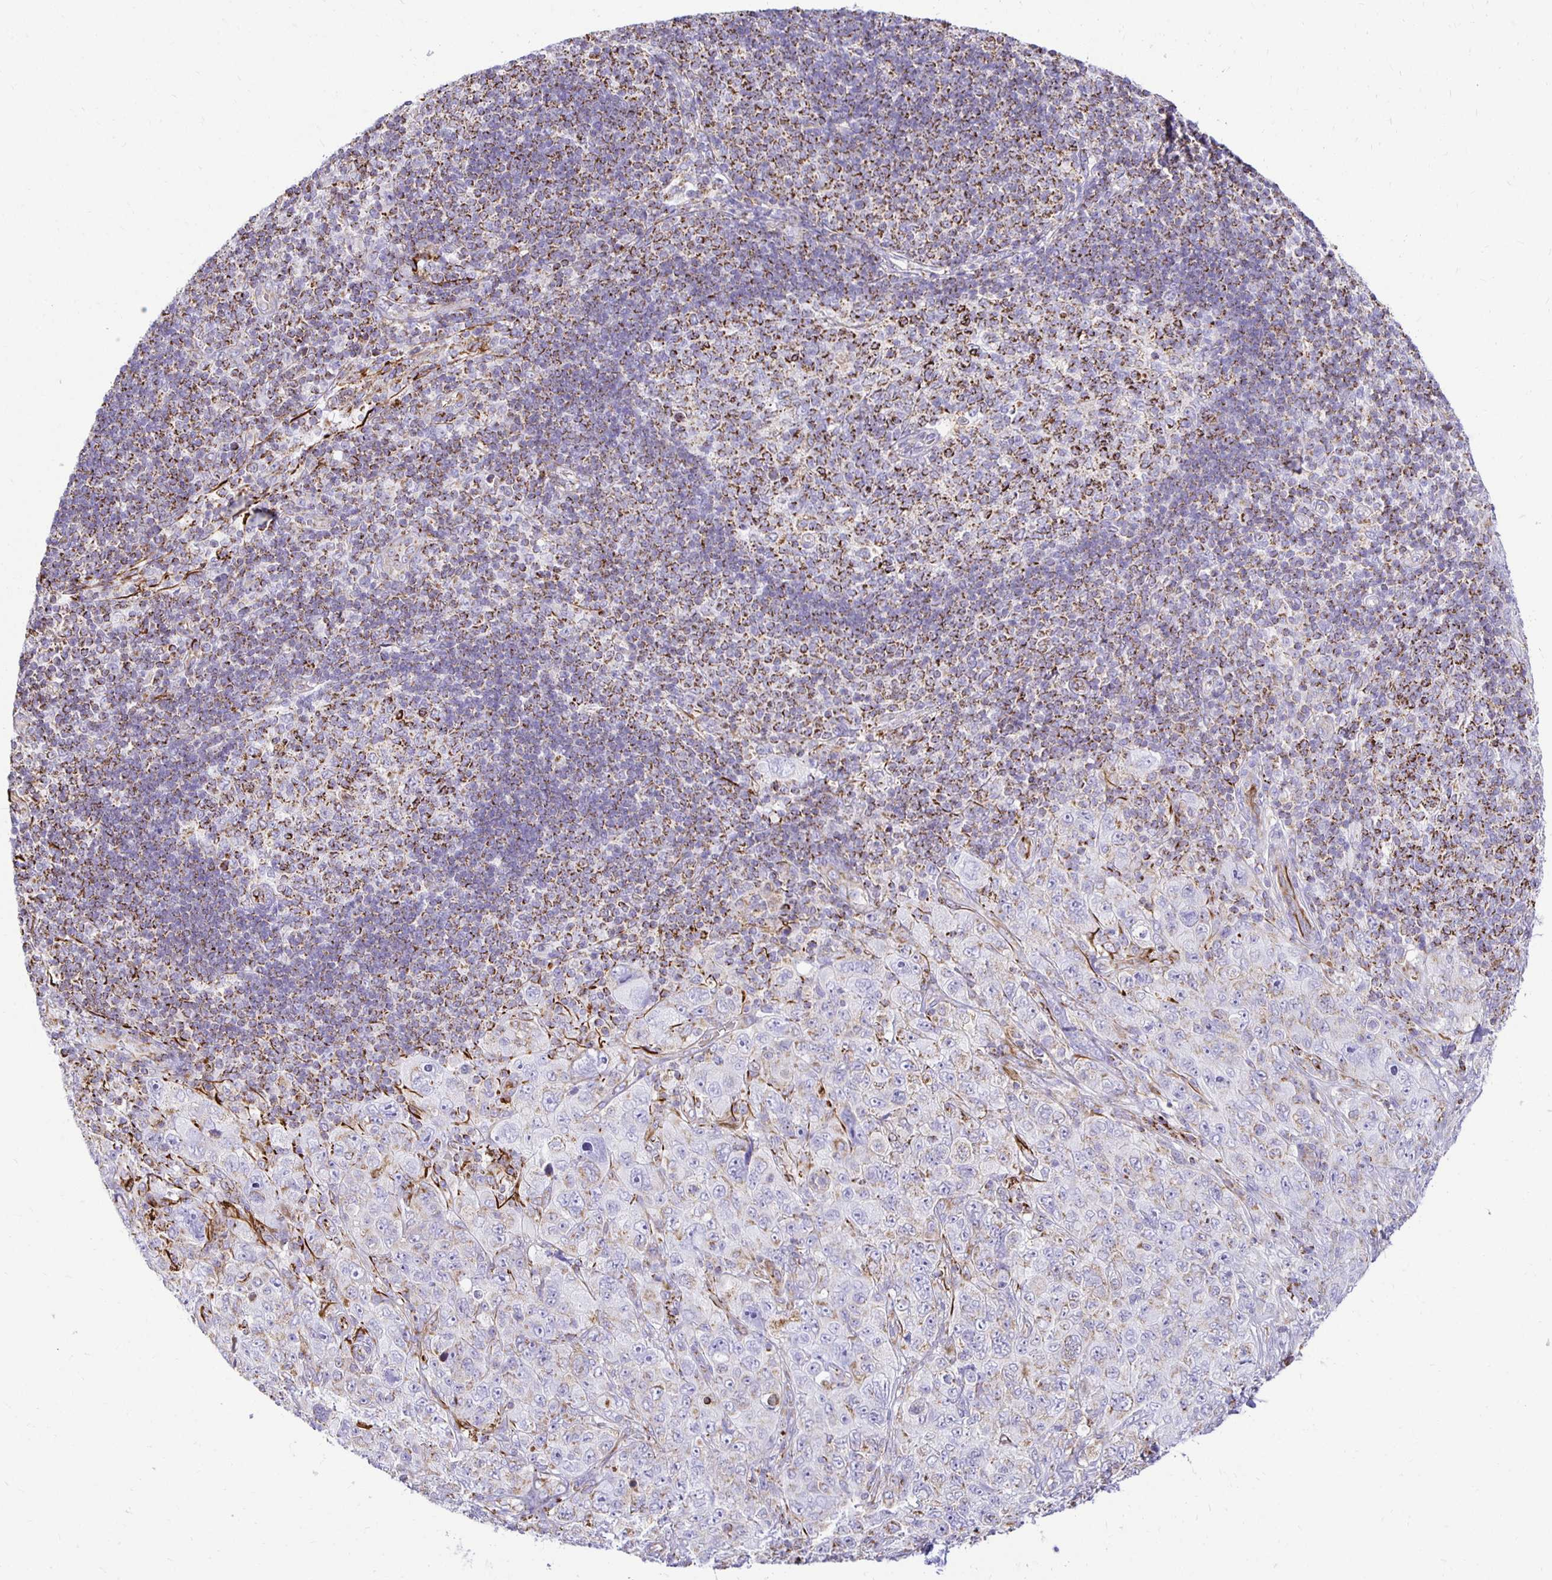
{"staining": {"intensity": "weak", "quantity": "25%-75%", "location": "cytoplasmic/membranous"}, "tissue": "pancreatic cancer", "cell_type": "Tumor cells", "image_type": "cancer", "snomed": [{"axis": "morphology", "description": "Adenocarcinoma, NOS"}, {"axis": "topography", "description": "Pancreas"}], "caption": "About 25%-75% of tumor cells in human adenocarcinoma (pancreatic) reveal weak cytoplasmic/membranous protein positivity as visualized by brown immunohistochemical staining.", "gene": "PLAAT2", "patient": {"sex": "male", "age": 68}}